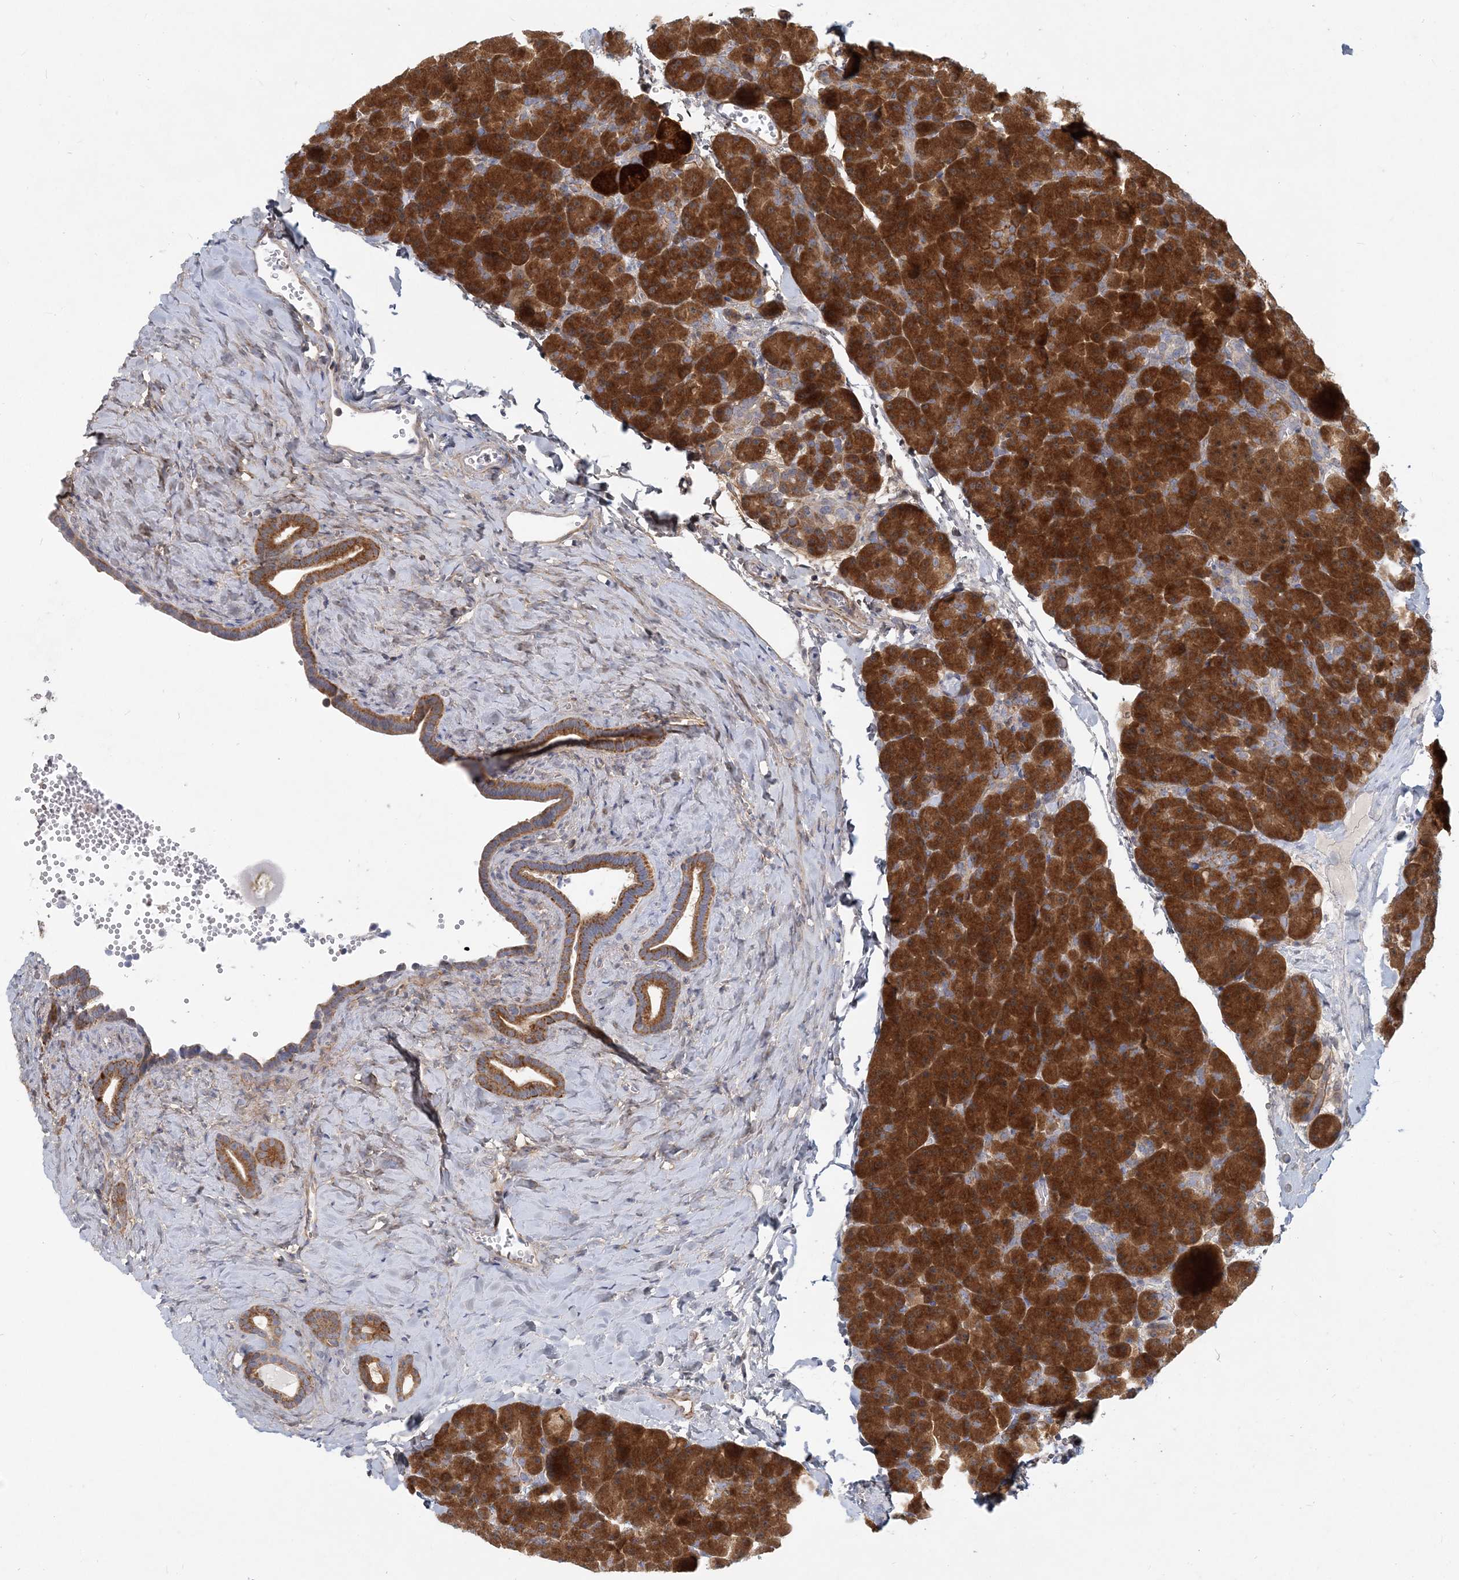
{"staining": {"intensity": "strong", "quantity": ">75%", "location": "cytoplasmic/membranous"}, "tissue": "pancreas", "cell_type": "Exocrine glandular cells", "image_type": "normal", "snomed": [{"axis": "morphology", "description": "Normal tissue, NOS"}, {"axis": "morphology", "description": "Carcinoid, malignant, NOS"}, {"axis": "topography", "description": "Pancreas"}], "caption": "A high-resolution photomicrograph shows immunohistochemistry (IHC) staining of benign pancreas, which shows strong cytoplasmic/membranous staining in approximately >75% of exocrine glandular cells. (Stains: DAB (3,3'-diaminobenzidine) in brown, nuclei in blue, Microscopy: brightfield microscopy at high magnification).", "gene": "GMPPA", "patient": {"sex": "female", "age": 35}}